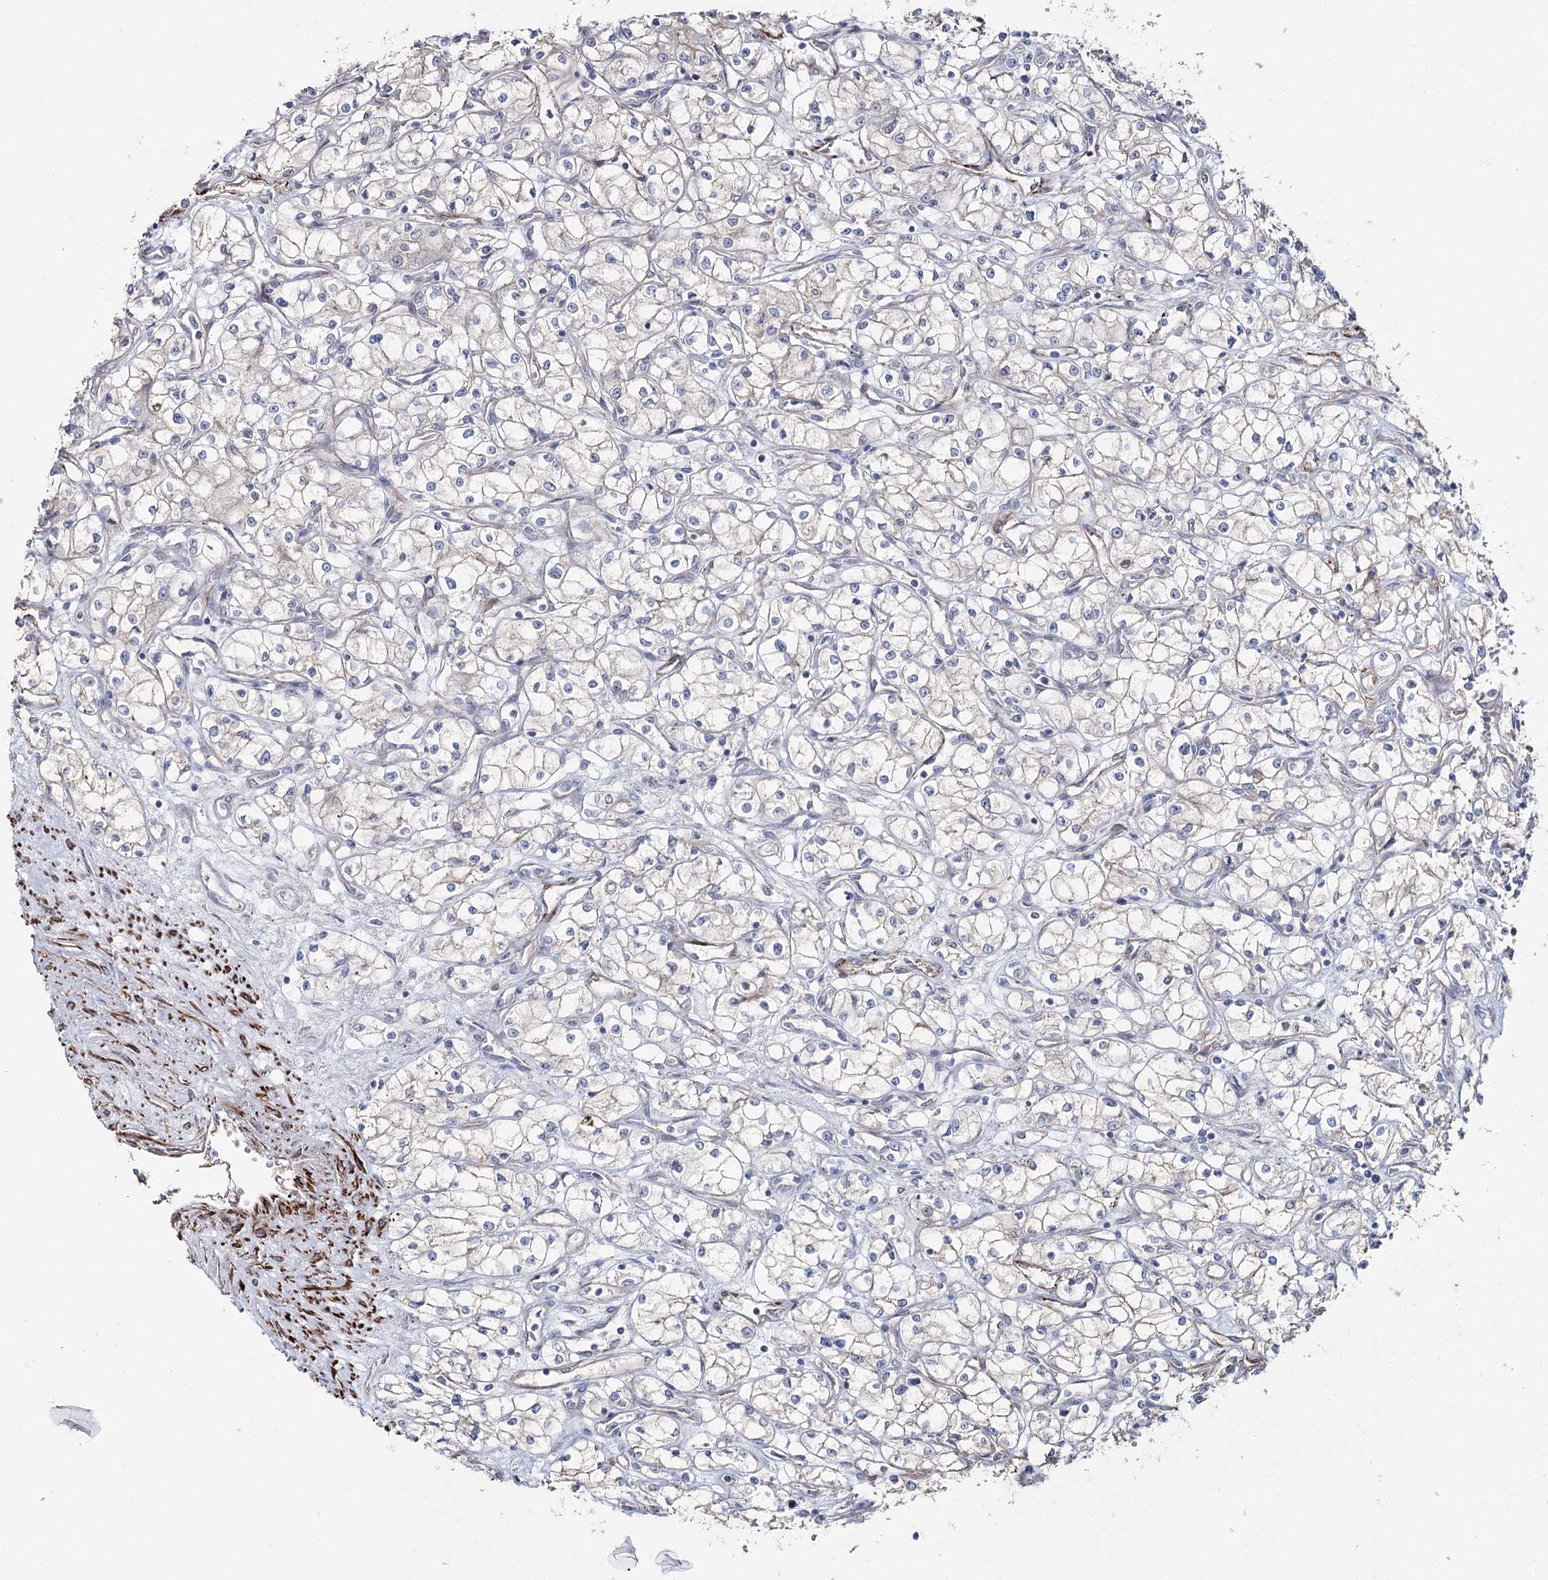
{"staining": {"intensity": "negative", "quantity": "none", "location": "none"}, "tissue": "renal cancer", "cell_type": "Tumor cells", "image_type": "cancer", "snomed": [{"axis": "morphology", "description": "Adenocarcinoma, NOS"}, {"axis": "topography", "description": "Kidney"}], "caption": "A micrograph of human renal adenocarcinoma is negative for staining in tumor cells.", "gene": "SUMF1", "patient": {"sex": "male", "age": 59}}